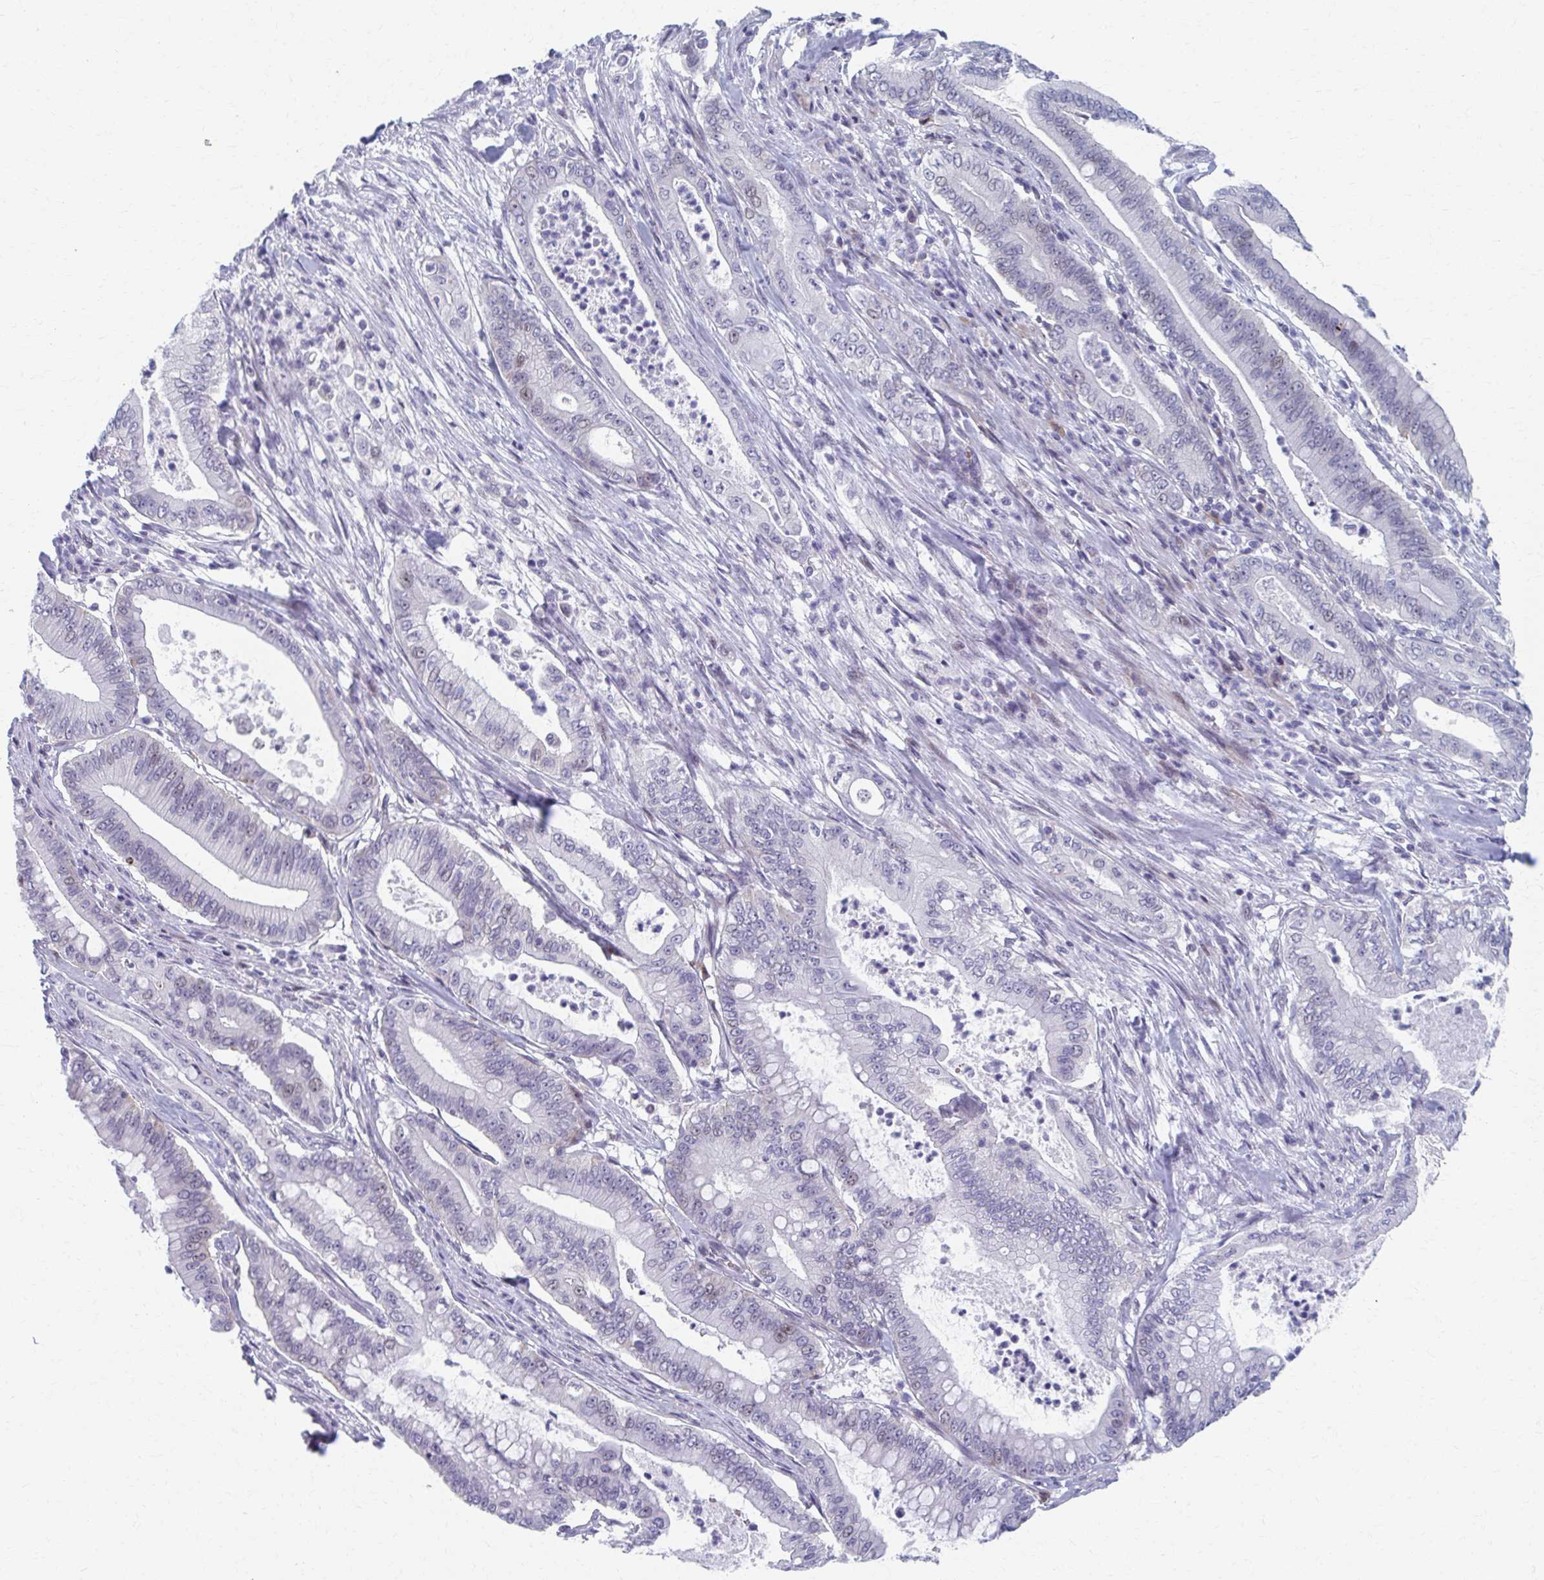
{"staining": {"intensity": "weak", "quantity": "<25%", "location": "nuclear"}, "tissue": "pancreatic cancer", "cell_type": "Tumor cells", "image_type": "cancer", "snomed": [{"axis": "morphology", "description": "Adenocarcinoma, NOS"}, {"axis": "topography", "description": "Pancreas"}], "caption": "Tumor cells show no significant expression in pancreatic cancer. Nuclei are stained in blue.", "gene": "ABHD16B", "patient": {"sex": "male", "age": 71}}